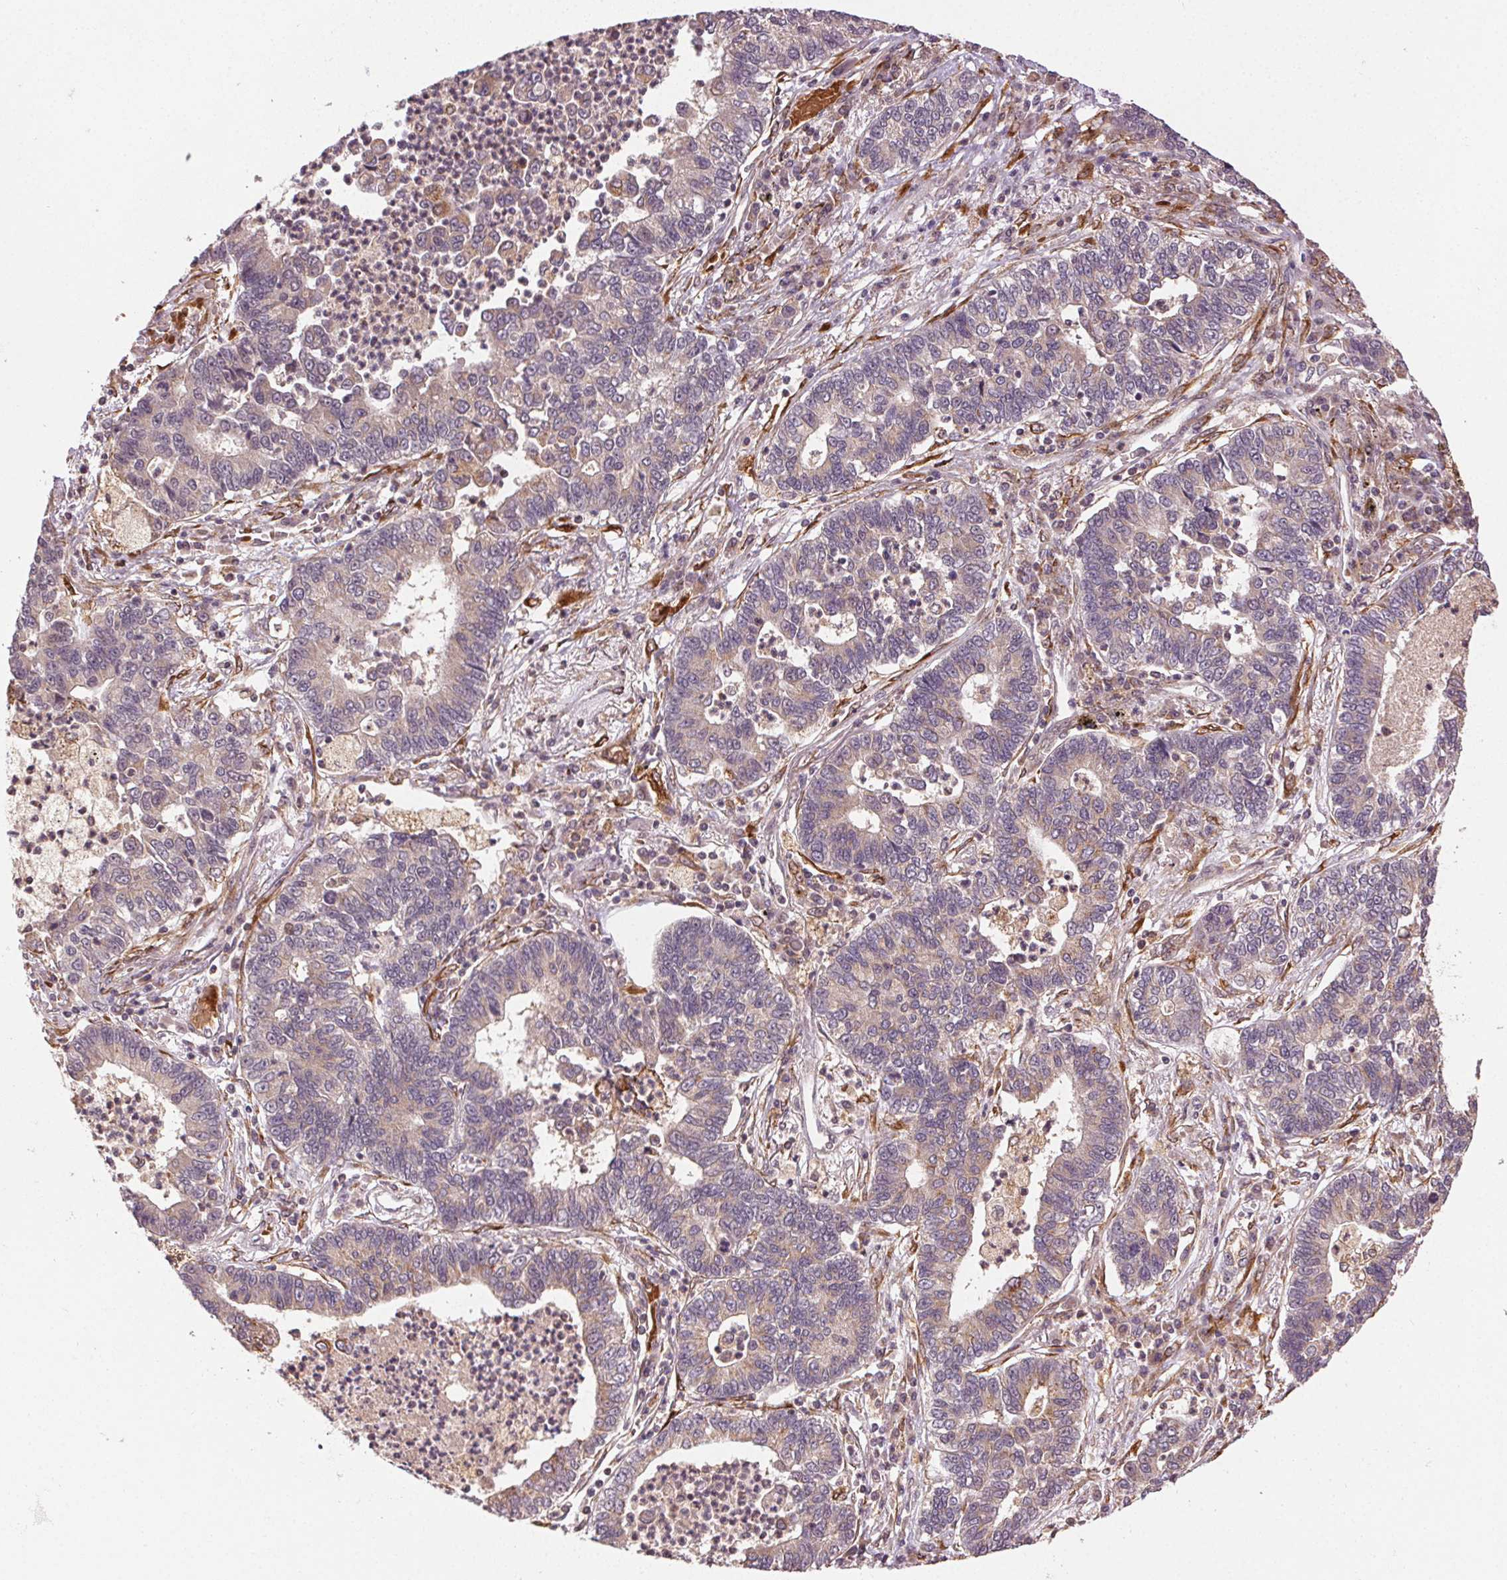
{"staining": {"intensity": "weak", "quantity": "25%-75%", "location": "cytoplasmic/membranous"}, "tissue": "lung cancer", "cell_type": "Tumor cells", "image_type": "cancer", "snomed": [{"axis": "morphology", "description": "Adenocarcinoma, NOS"}, {"axis": "topography", "description": "Lung"}], "caption": "Tumor cells show low levels of weak cytoplasmic/membranous positivity in approximately 25%-75% of cells in lung cancer (adenocarcinoma).", "gene": "KLHL15", "patient": {"sex": "female", "age": 57}}